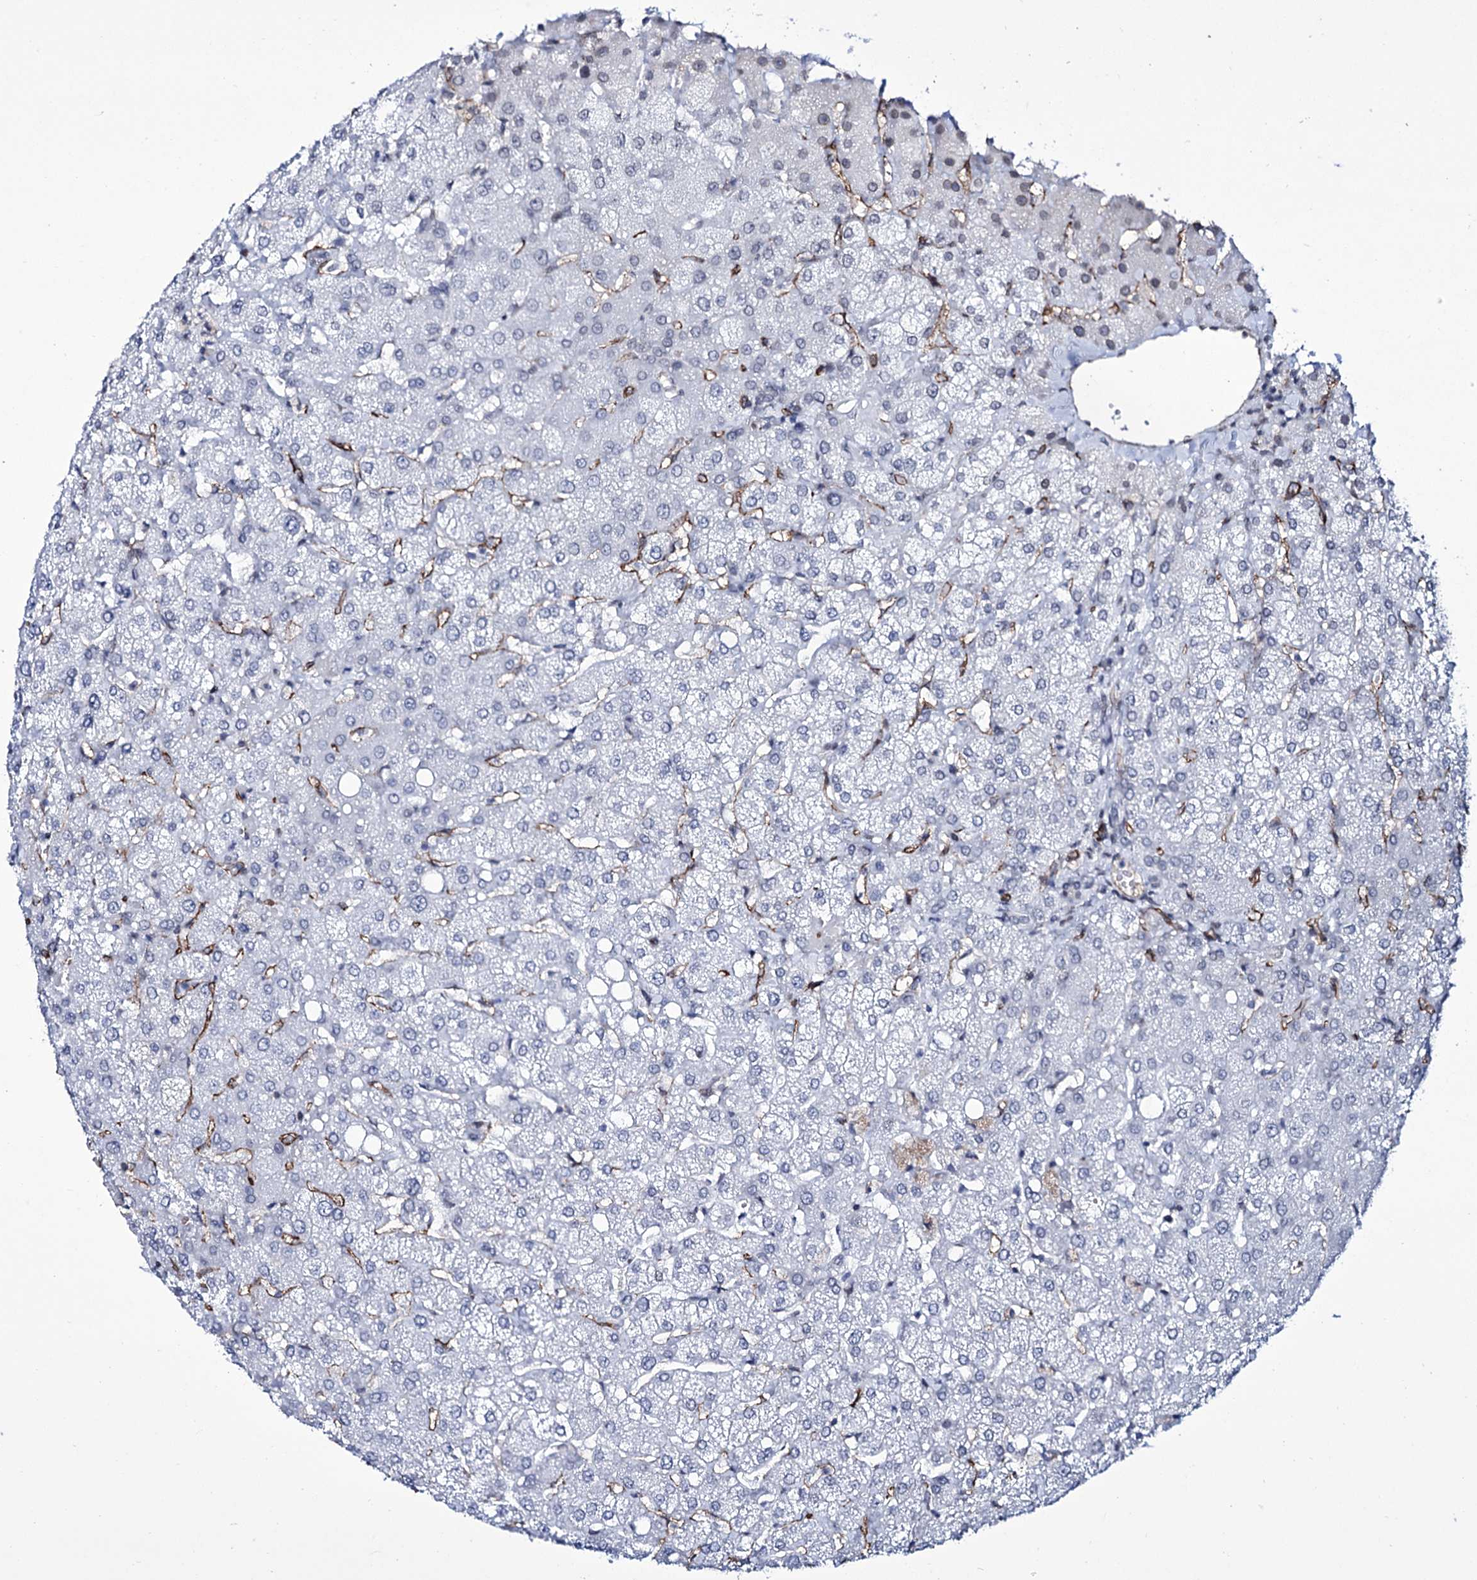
{"staining": {"intensity": "negative", "quantity": "none", "location": "none"}, "tissue": "liver", "cell_type": "Cholangiocytes", "image_type": "normal", "snomed": [{"axis": "morphology", "description": "Normal tissue, NOS"}, {"axis": "topography", "description": "Liver"}], "caption": "This is an IHC image of normal human liver. There is no staining in cholangiocytes.", "gene": "ZC3H12C", "patient": {"sex": "female", "age": 54}}